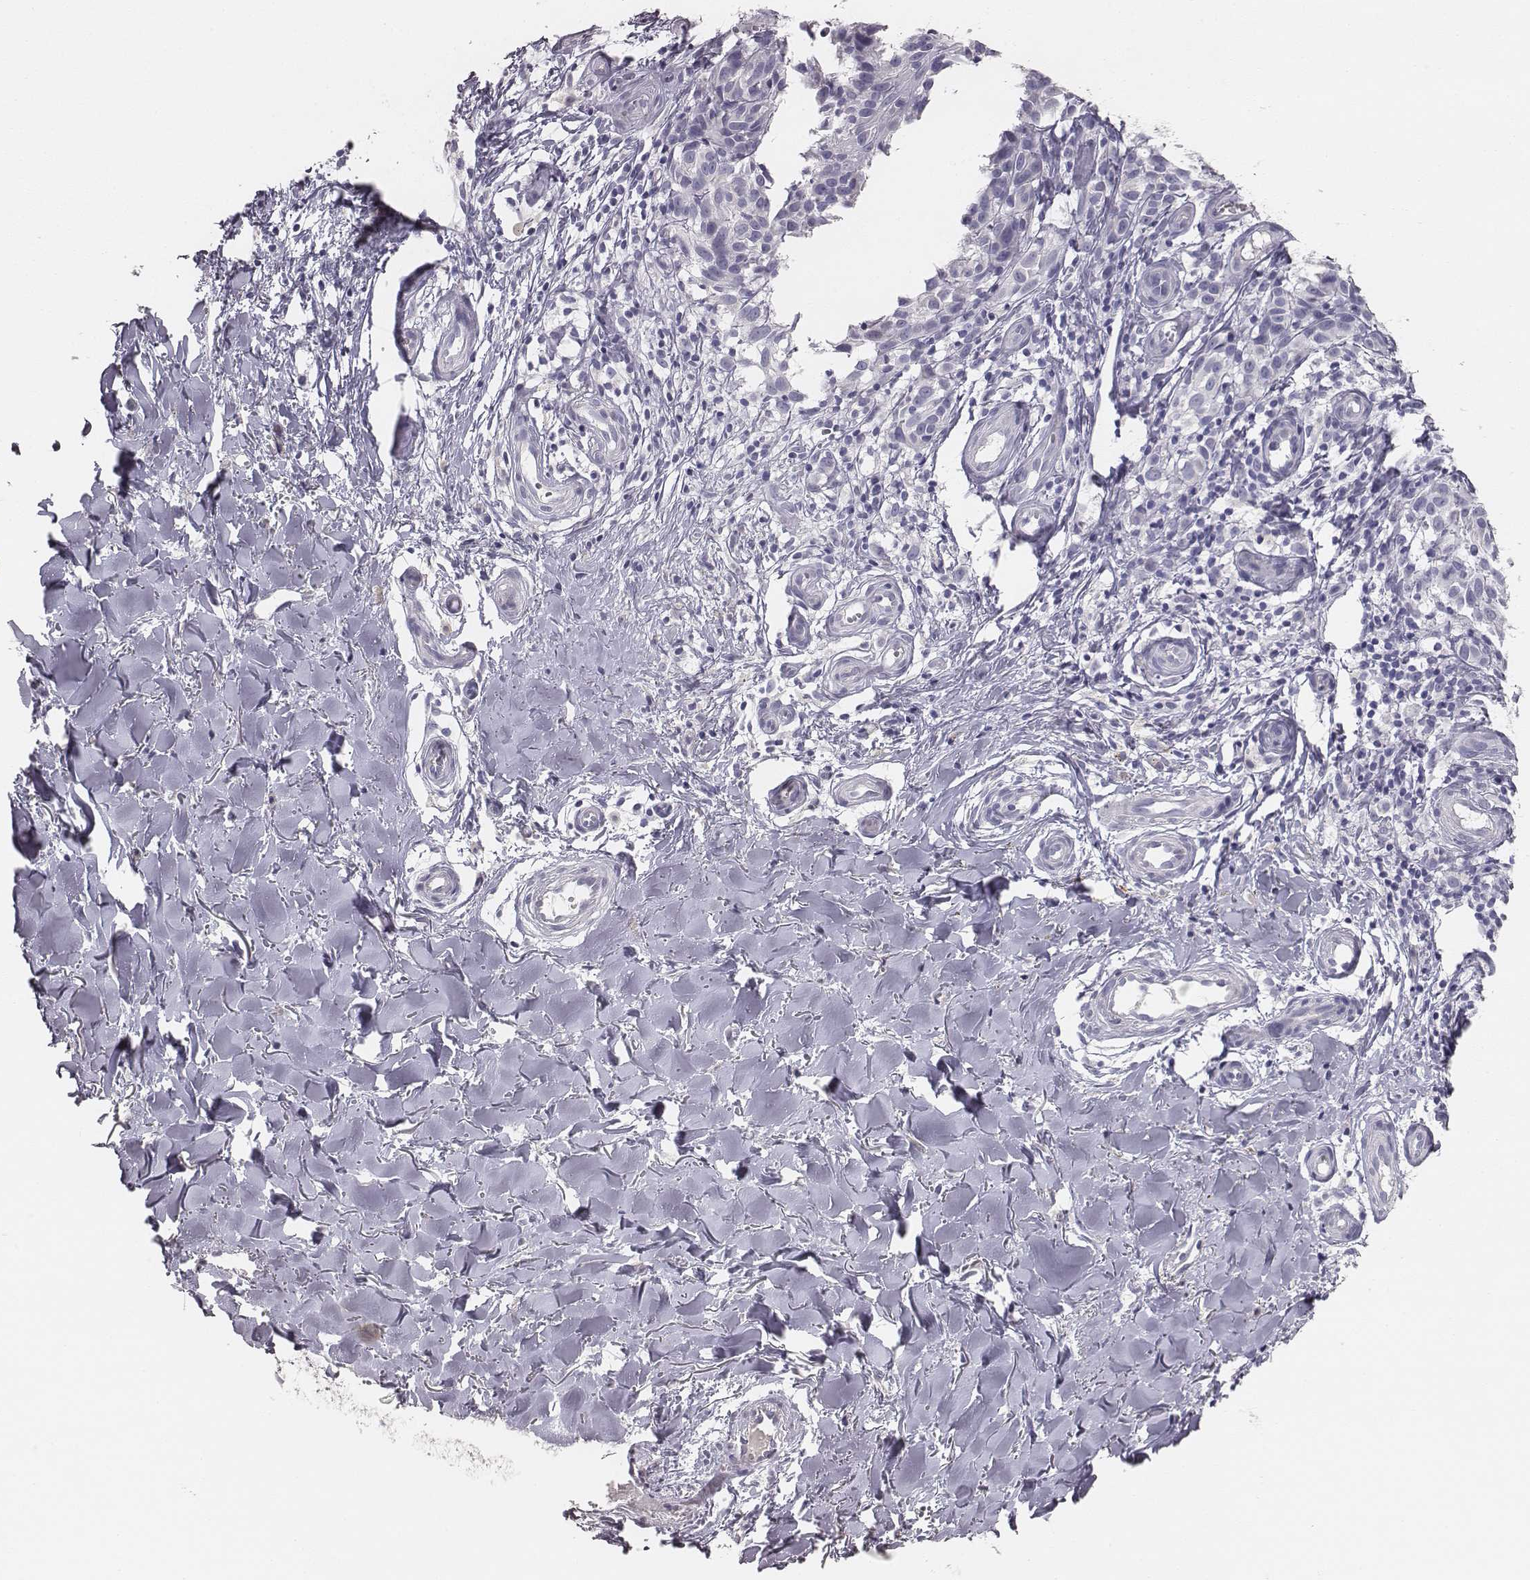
{"staining": {"intensity": "negative", "quantity": "none", "location": "none"}, "tissue": "melanoma", "cell_type": "Tumor cells", "image_type": "cancer", "snomed": [{"axis": "morphology", "description": "Malignant melanoma, NOS"}, {"axis": "topography", "description": "Skin"}], "caption": "Tumor cells show no significant protein staining in malignant melanoma.", "gene": "MYH6", "patient": {"sex": "female", "age": 53}}